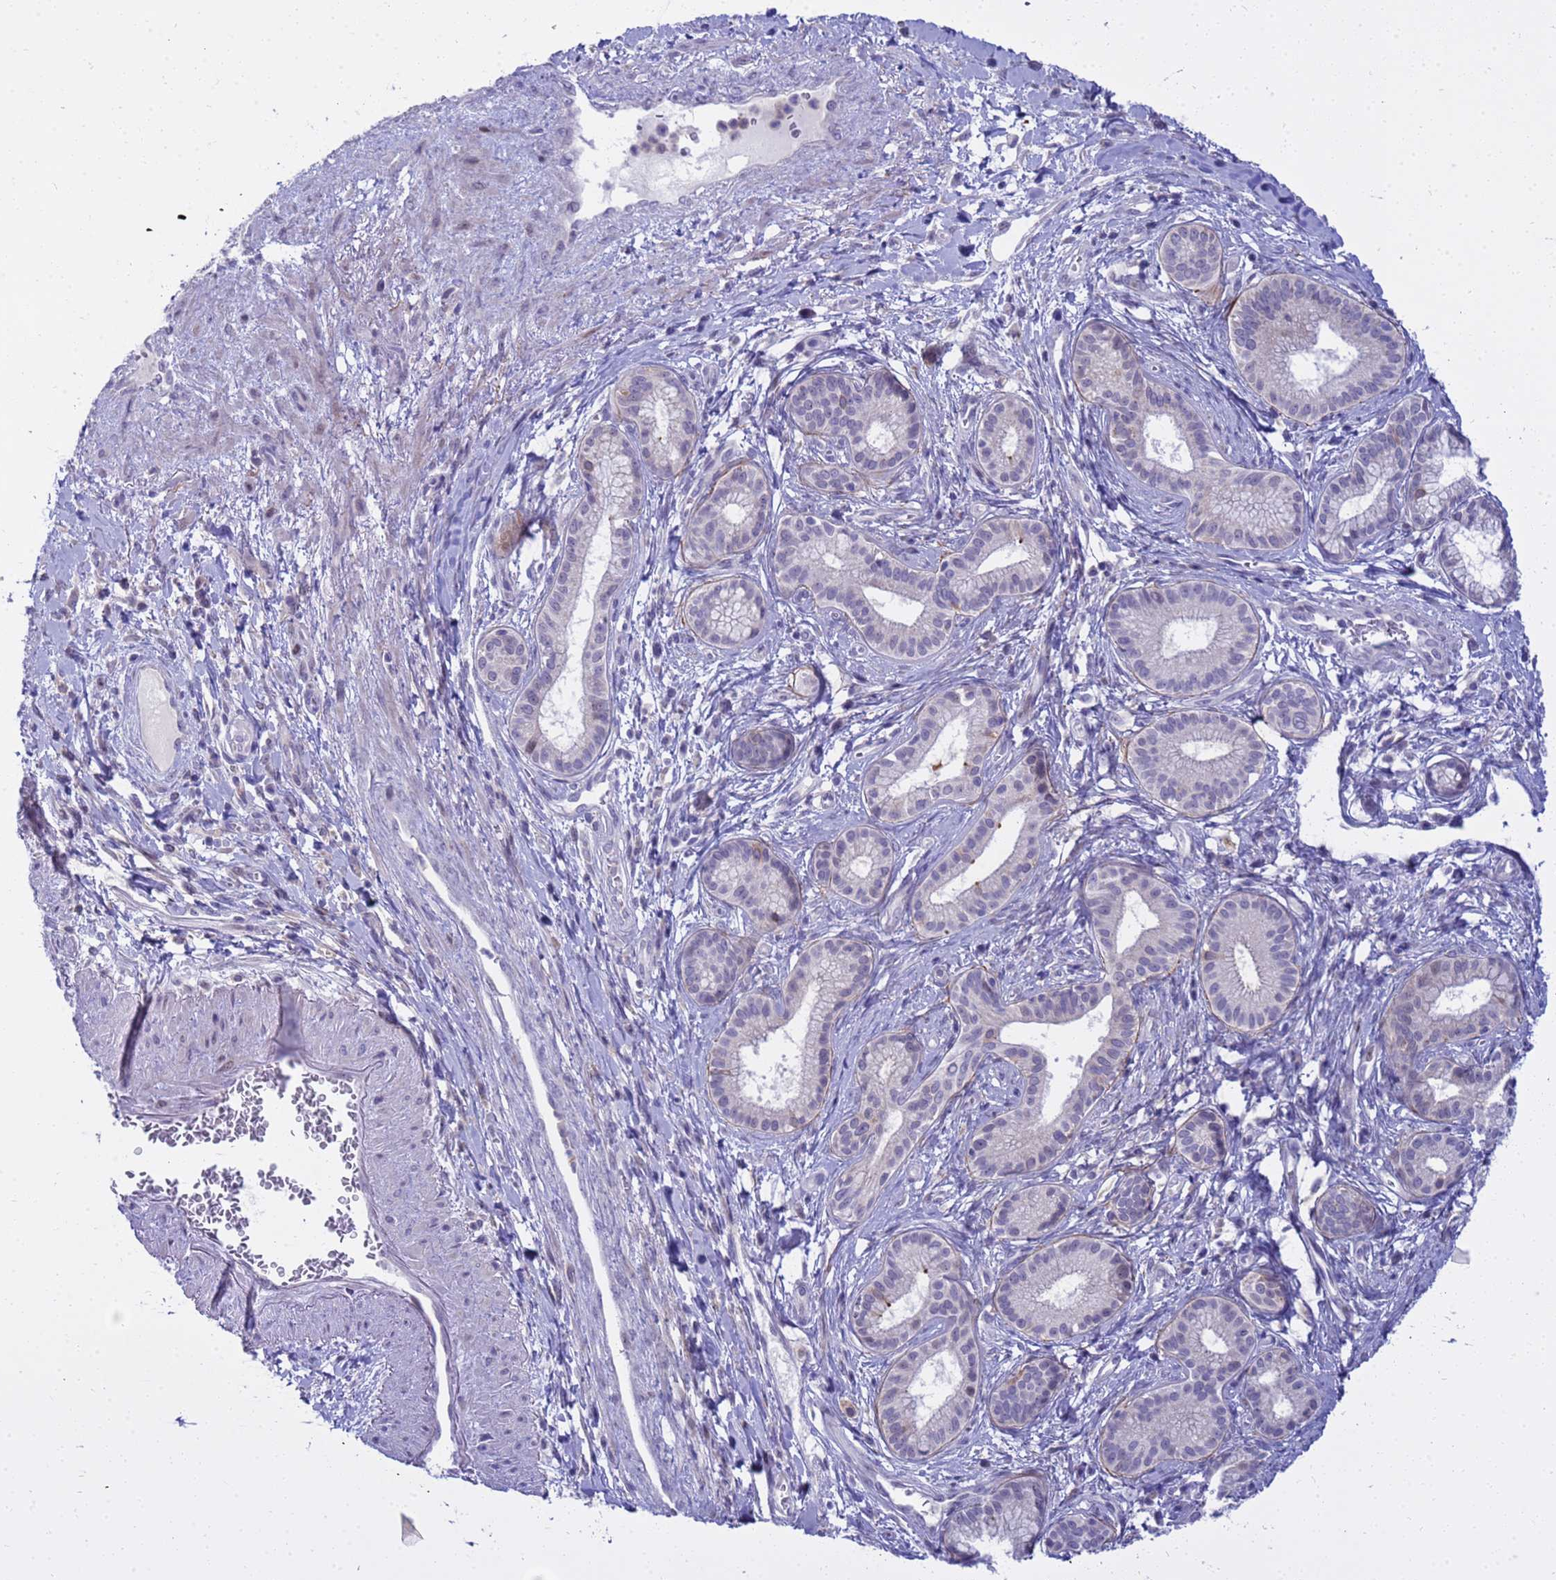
{"staining": {"intensity": "weak", "quantity": "<25%", "location": "nuclear"}, "tissue": "pancreatic cancer", "cell_type": "Tumor cells", "image_type": "cancer", "snomed": [{"axis": "morphology", "description": "Adenocarcinoma, NOS"}, {"axis": "topography", "description": "Pancreas"}], "caption": "DAB (3,3'-diaminobenzidine) immunohistochemical staining of adenocarcinoma (pancreatic) demonstrates no significant expression in tumor cells.", "gene": "LRATD1", "patient": {"sex": "male", "age": 72}}